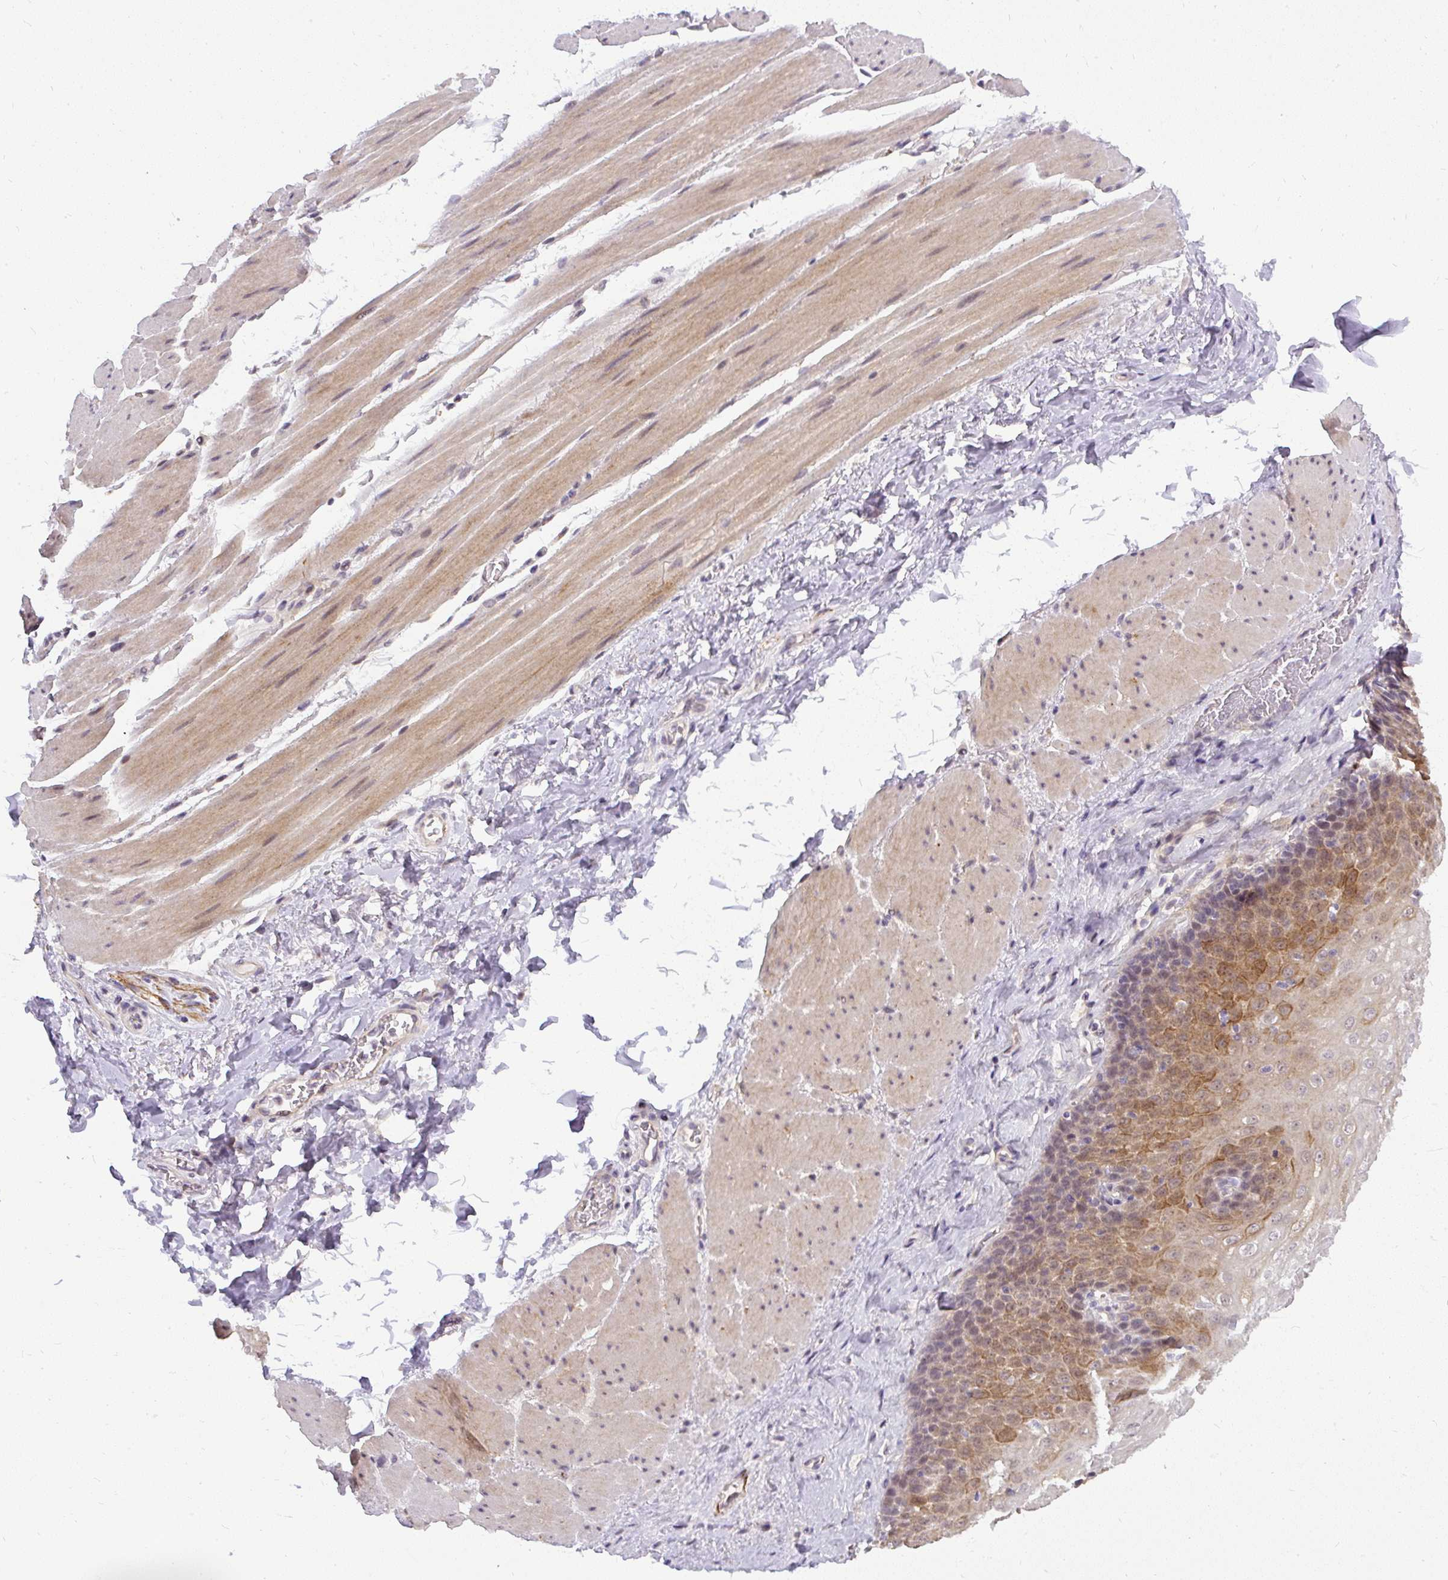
{"staining": {"intensity": "strong", "quantity": "<25%", "location": "cytoplasmic/membranous"}, "tissue": "esophagus", "cell_type": "Squamous epithelial cells", "image_type": "normal", "snomed": [{"axis": "morphology", "description": "Normal tissue, NOS"}, {"axis": "topography", "description": "Esophagus"}], "caption": "A histopathology image showing strong cytoplasmic/membranous positivity in approximately <25% of squamous epithelial cells in benign esophagus, as visualized by brown immunohistochemical staining.", "gene": "FAM117B", "patient": {"sex": "female", "age": 66}}